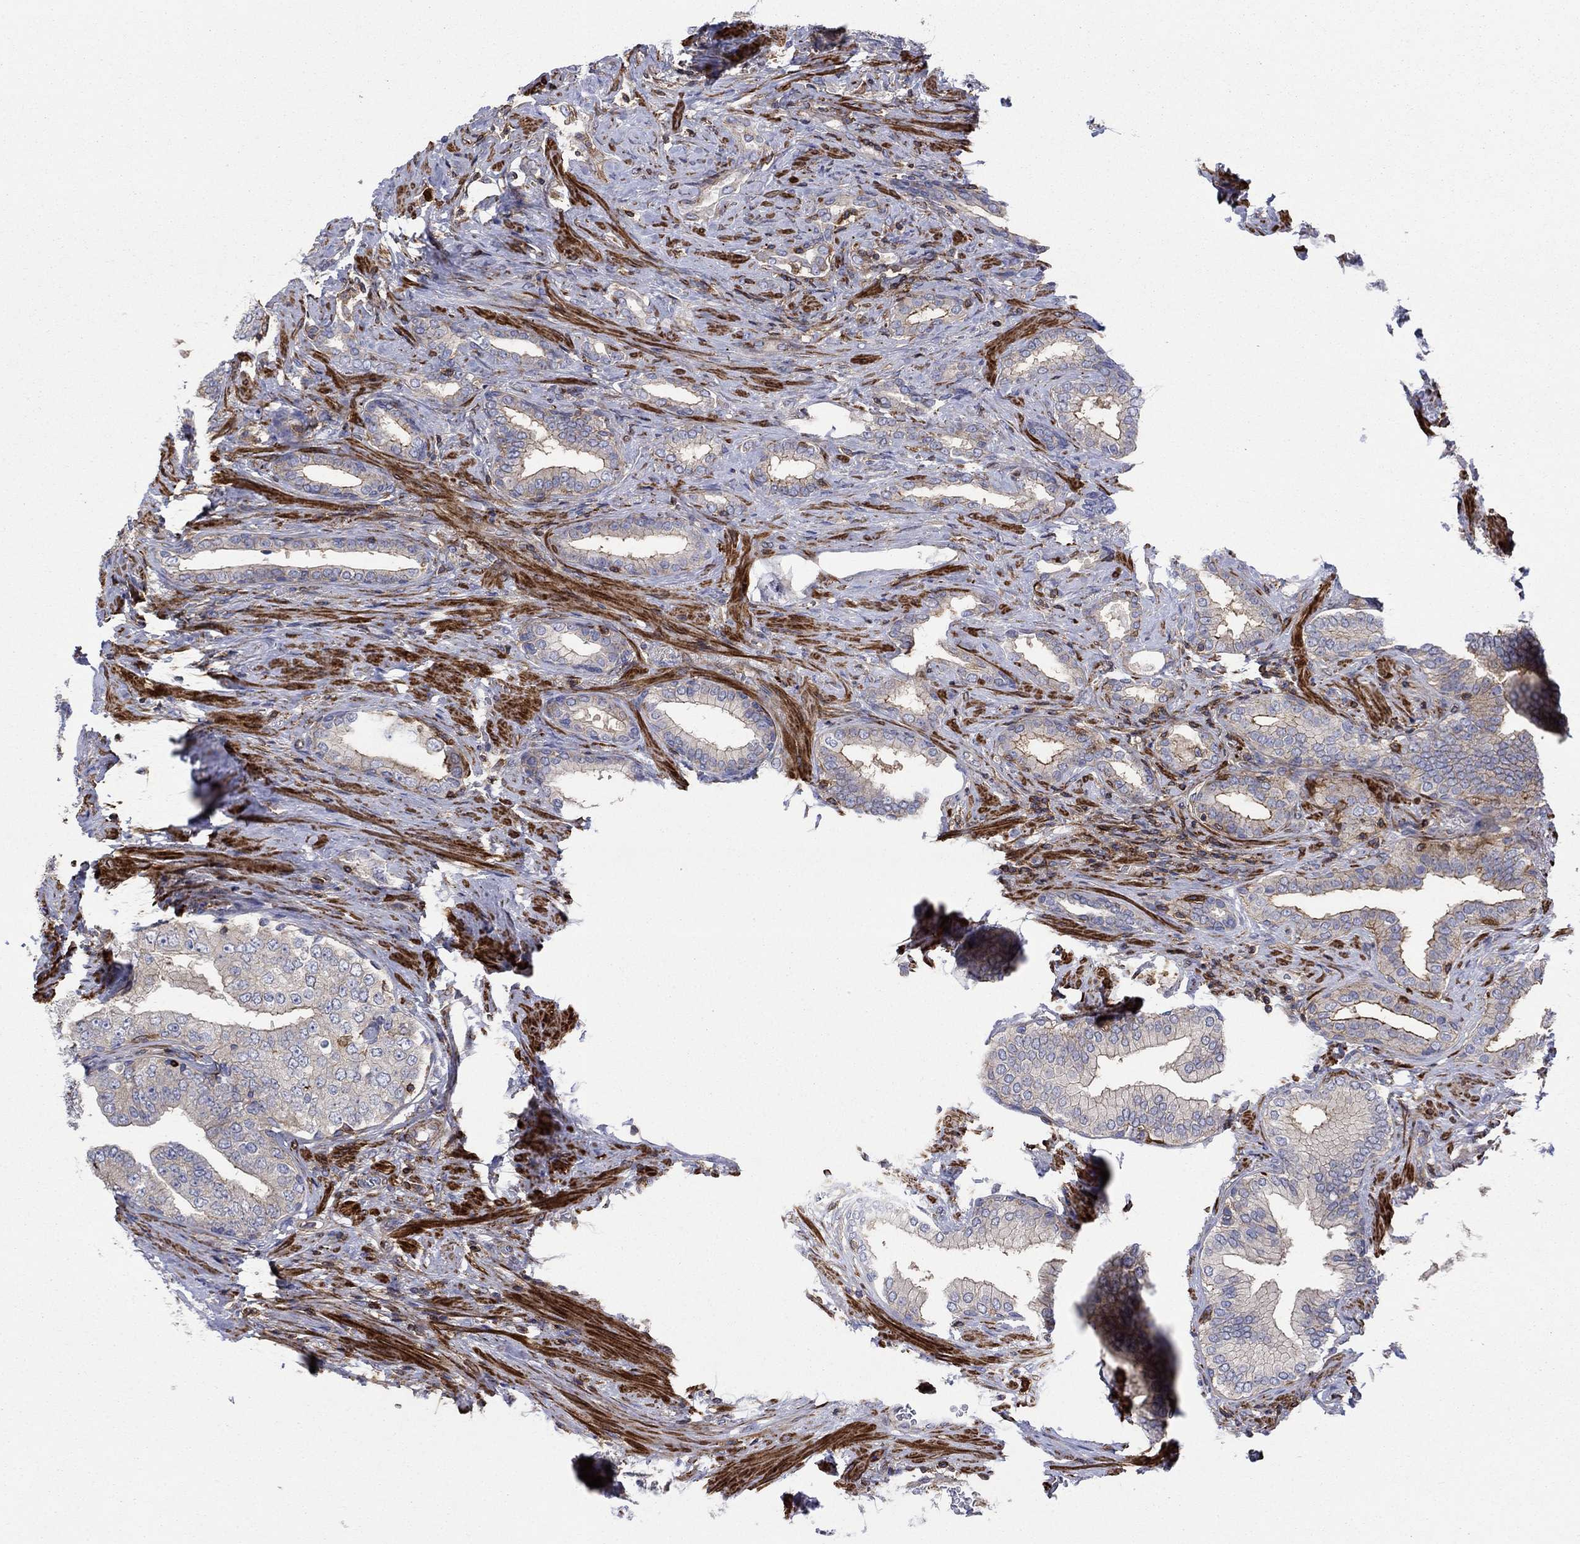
{"staining": {"intensity": "moderate", "quantity": "<25%", "location": "cytoplasmic/membranous"}, "tissue": "prostate cancer", "cell_type": "Tumor cells", "image_type": "cancer", "snomed": [{"axis": "morphology", "description": "Adenocarcinoma, Low grade"}, {"axis": "topography", "description": "Prostate and seminal vesicle, NOS"}], "caption": "Human prostate adenocarcinoma (low-grade) stained with a protein marker reveals moderate staining in tumor cells.", "gene": "PAG1", "patient": {"sex": "male", "age": 61}}